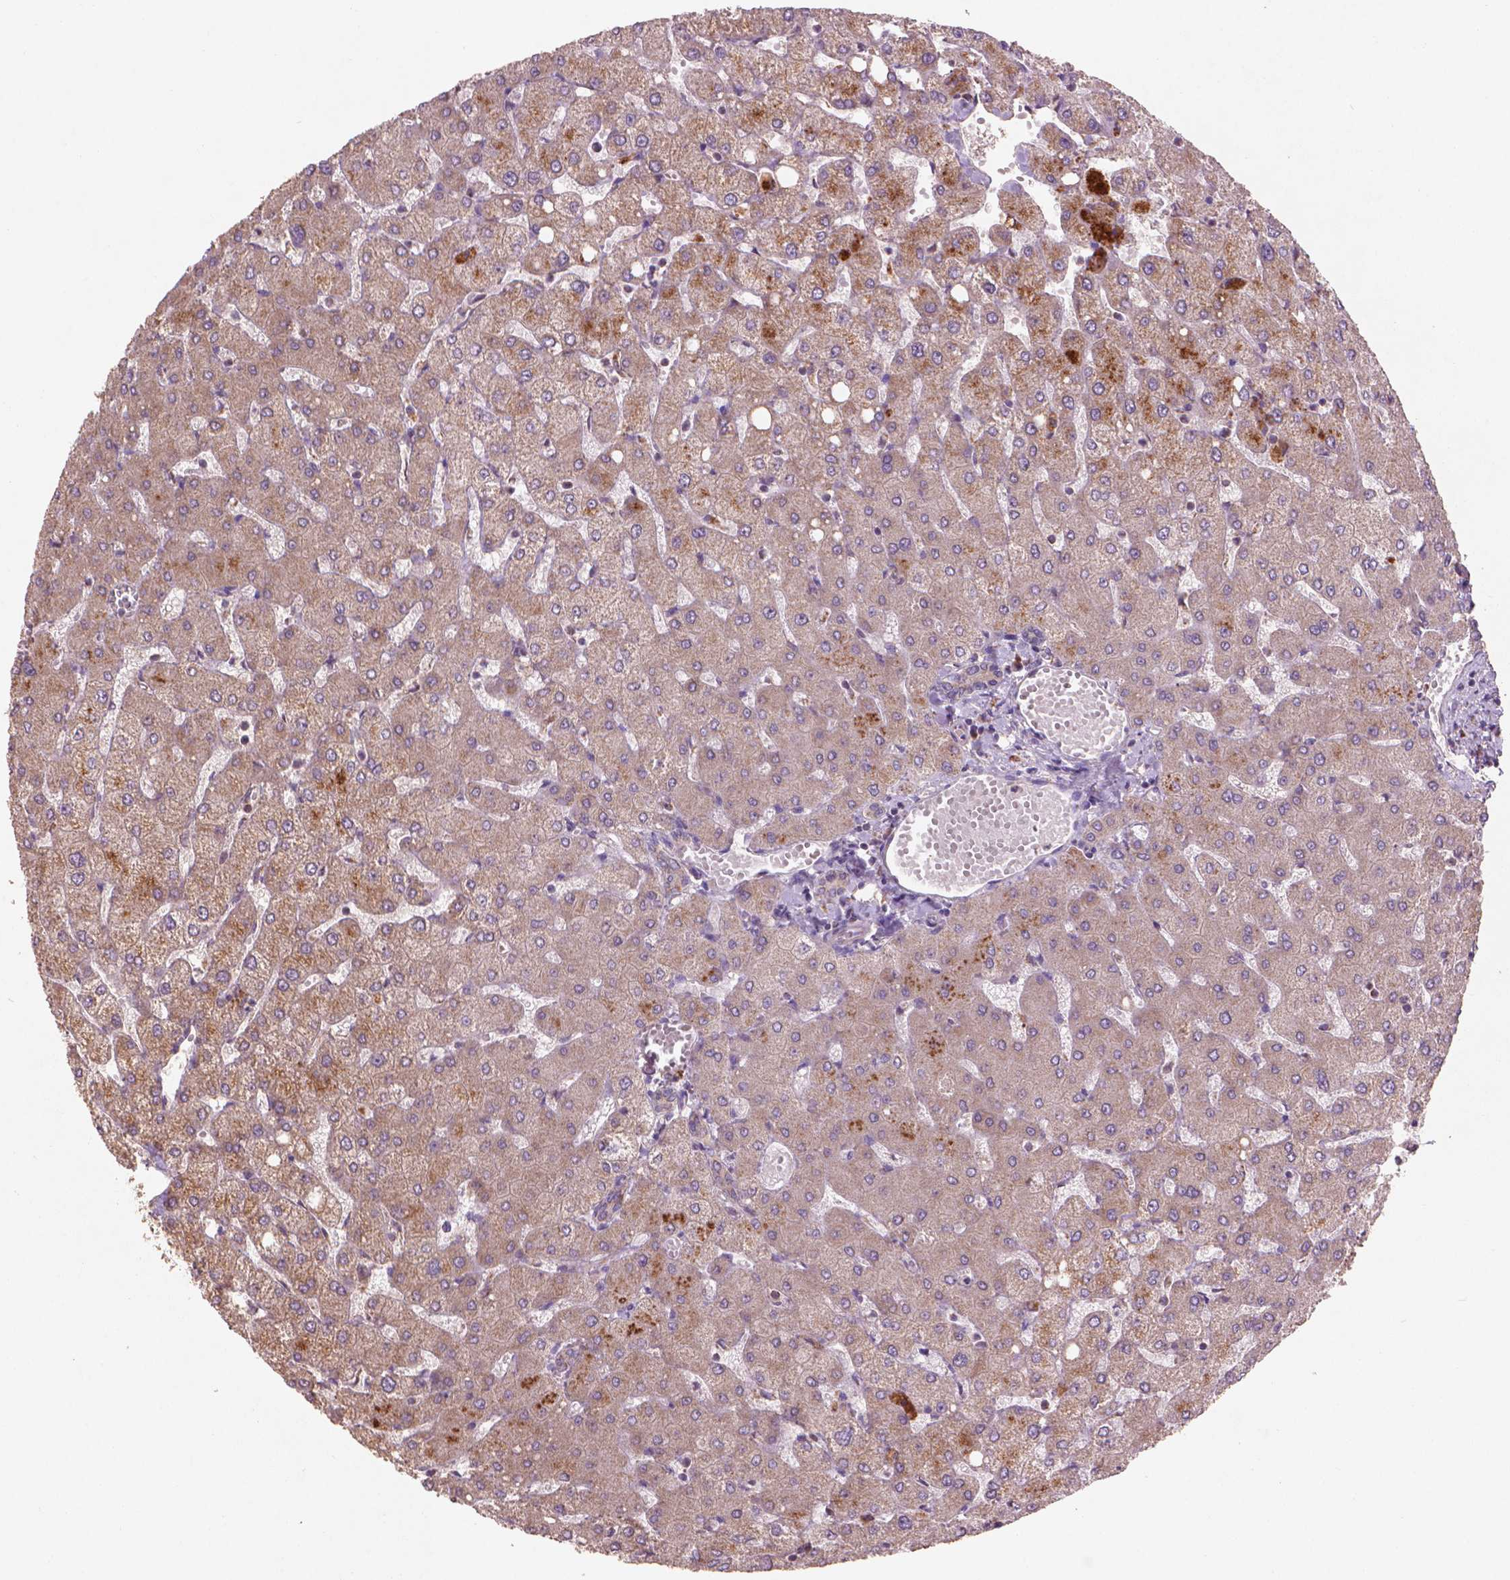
{"staining": {"intensity": "negative", "quantity": "none", "location": "none"}, "tissue": "liver", "cell_type": "Cholangiocytes", "image_type": "normal", "snomed": [{"axis": "morphology", "description": "Normal tissue, NOS"}, {"axis": "topography", "description": "Liver"}], "caption": "Cholangiocytes show no significant protein positivity in unremarkable liver. The staining was performed using DAB to visualize the protein expression in brown, while the nuclei were stained in blue with hematoxylin (Magnification: 20x).", "gene": "NLRX1", "patient": {"sex": "female", "age": 54}}